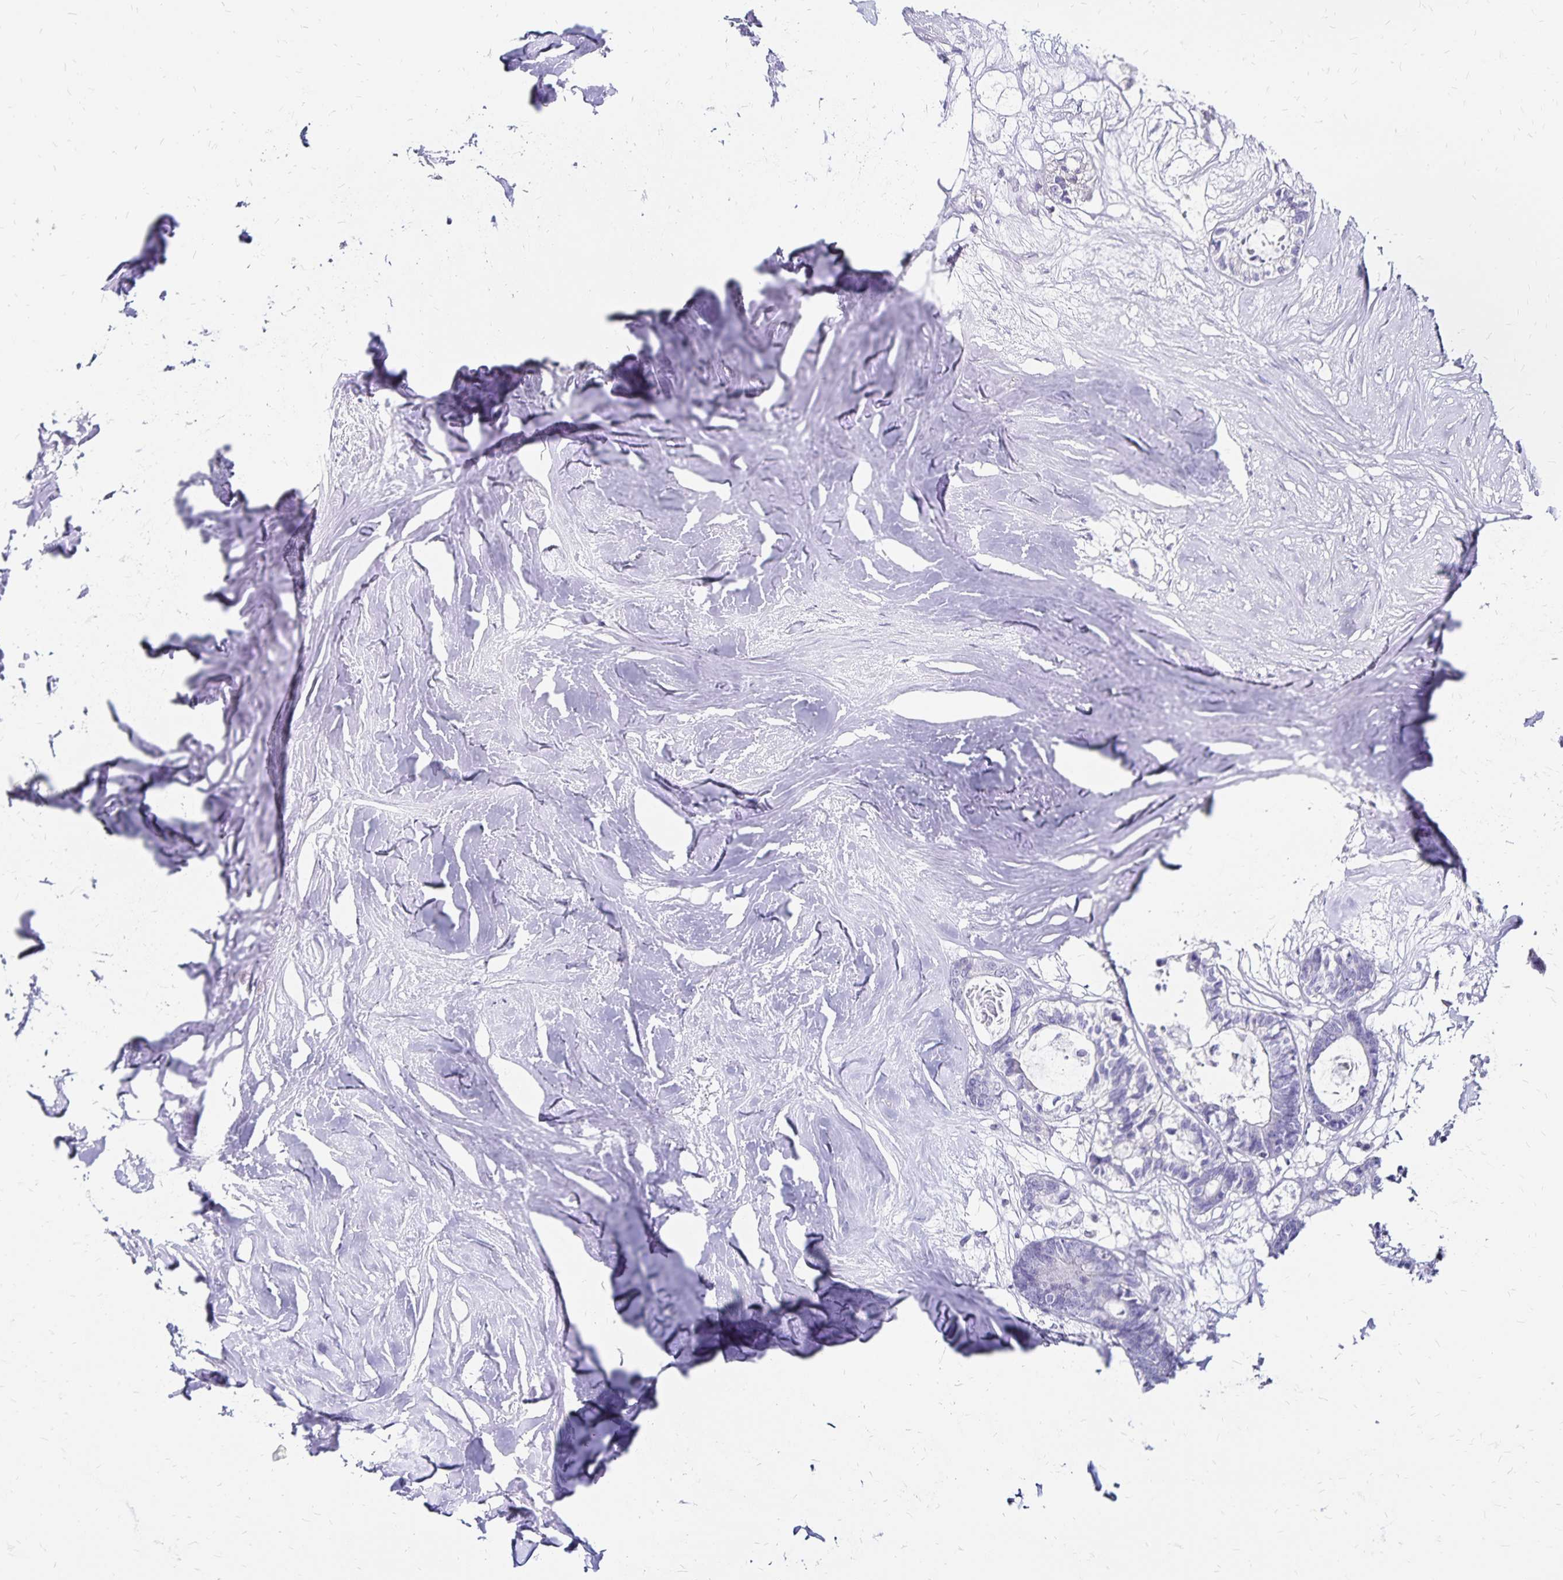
{"staining": {"intensity": "negative", "quantity": "none", "location": "none"}, "tissue": "colorectal cancer", "cell_type": "Tumor cells", "image_type": "cancer", "snomed": [{"axis": "morphology", "description": "Adenocarcinoma, NOS"}, {"axis": "topography", "description": "Colon"}, {"axis": "topography", "description": "Rectum"}], "caption": "High power microscopy histopathology image of an immunohistochemistry (IHC) image of colorectal adenocarcinoma, revealing no significant staining in tumor cells.", "gene": "IKZF1", "patient": {"sex": "male", "age": 57}}